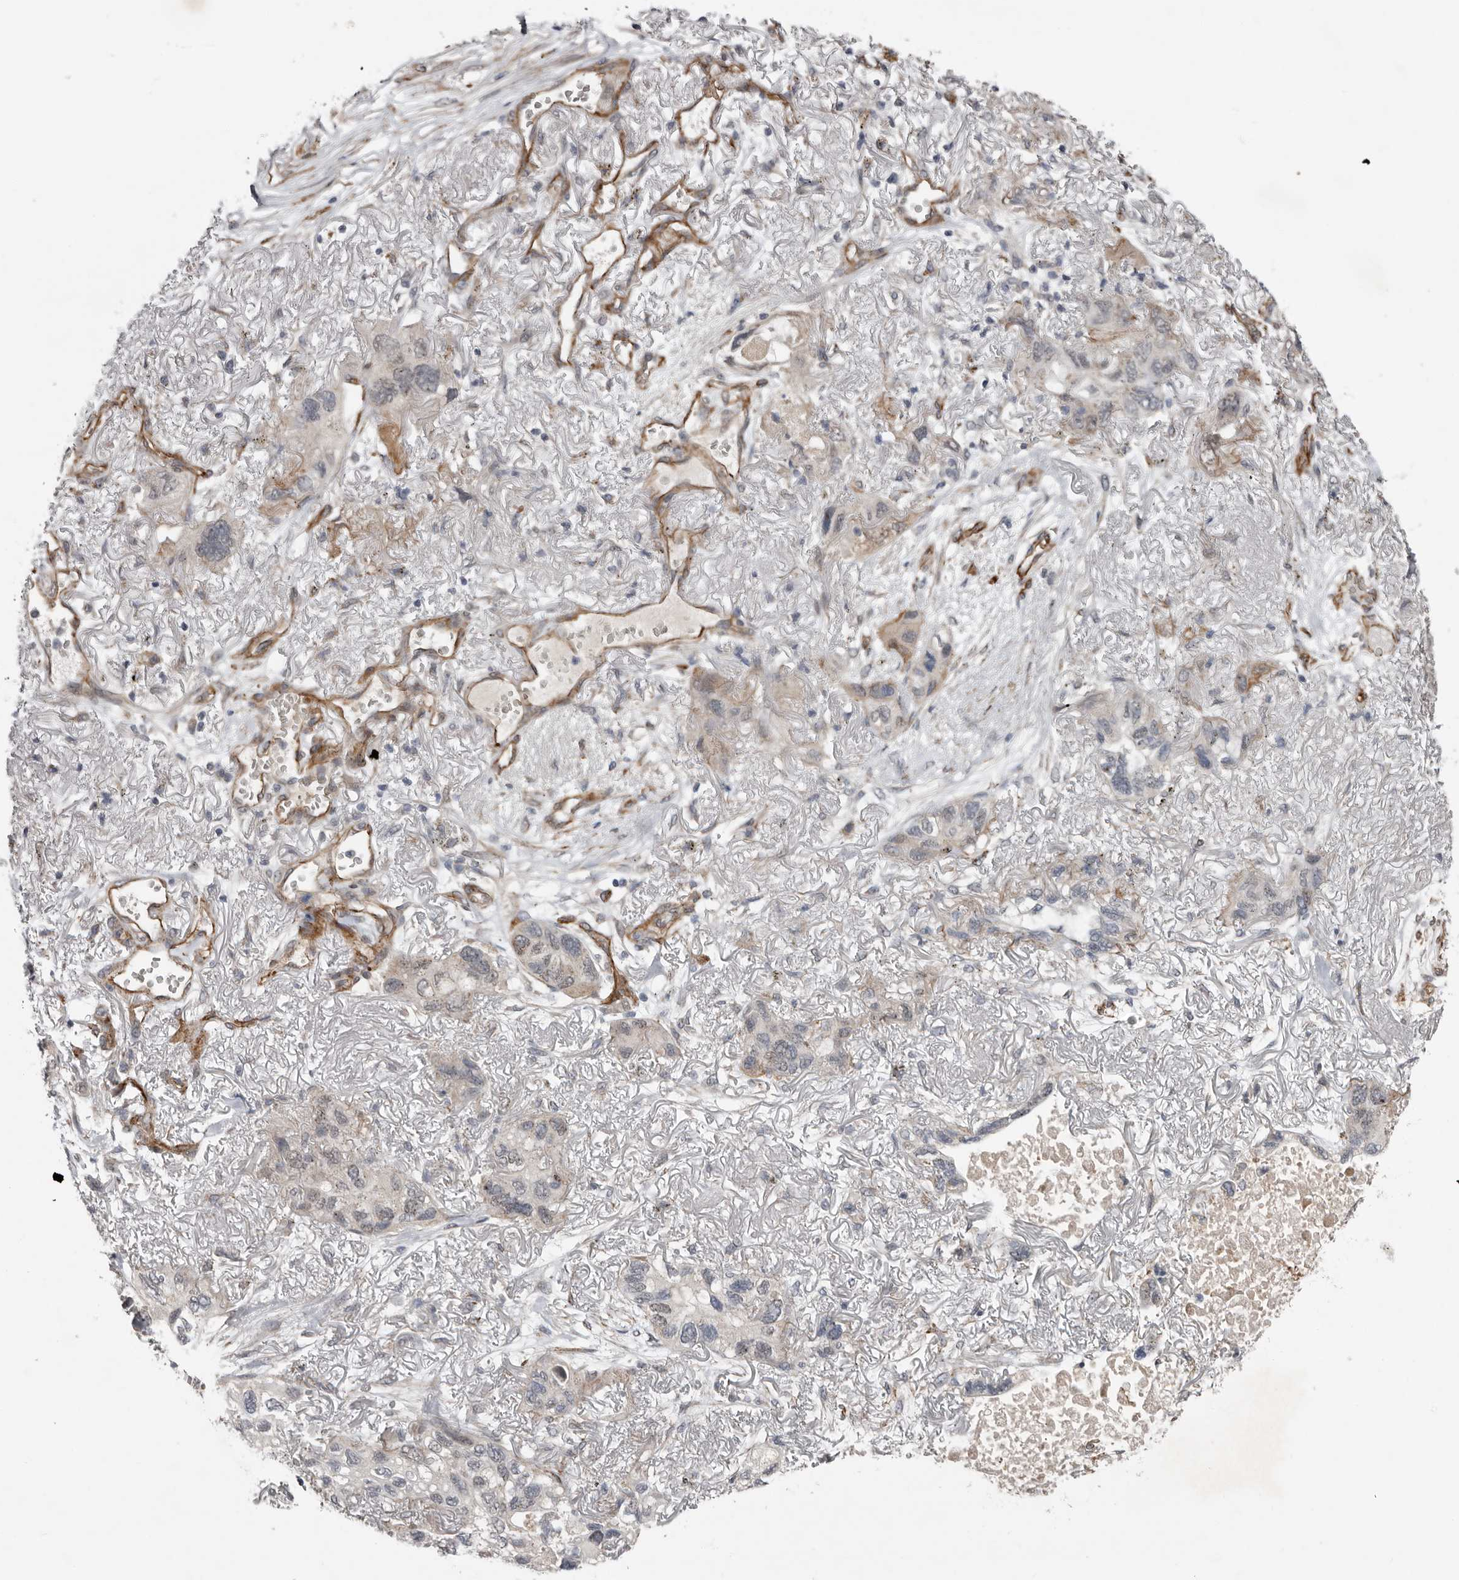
{"staining": {"intensity": "moderate", "quantity": "<25%", "location": "cytoplasmic/membranous"}, "tissue": "lung cancer", "cell_type": "Tumor cells", "image_type": "cancer", "snomed": [{"axis": "morphology", "description": "Squamous cell carcinoma, NOS"}, {"axis": "topography", "description": "Lung"}], "caption": "Immunohistochemistry (IHC) photomicrograph of lung cancer (squamous cell carcinoma) stained for a protein (brown), which shows low levels of moderate cytoplasmic/membranous staining in about <25% of tumor cells.", "gene": "RANBP17", "patient": {"sex": "female", "age": 73}}